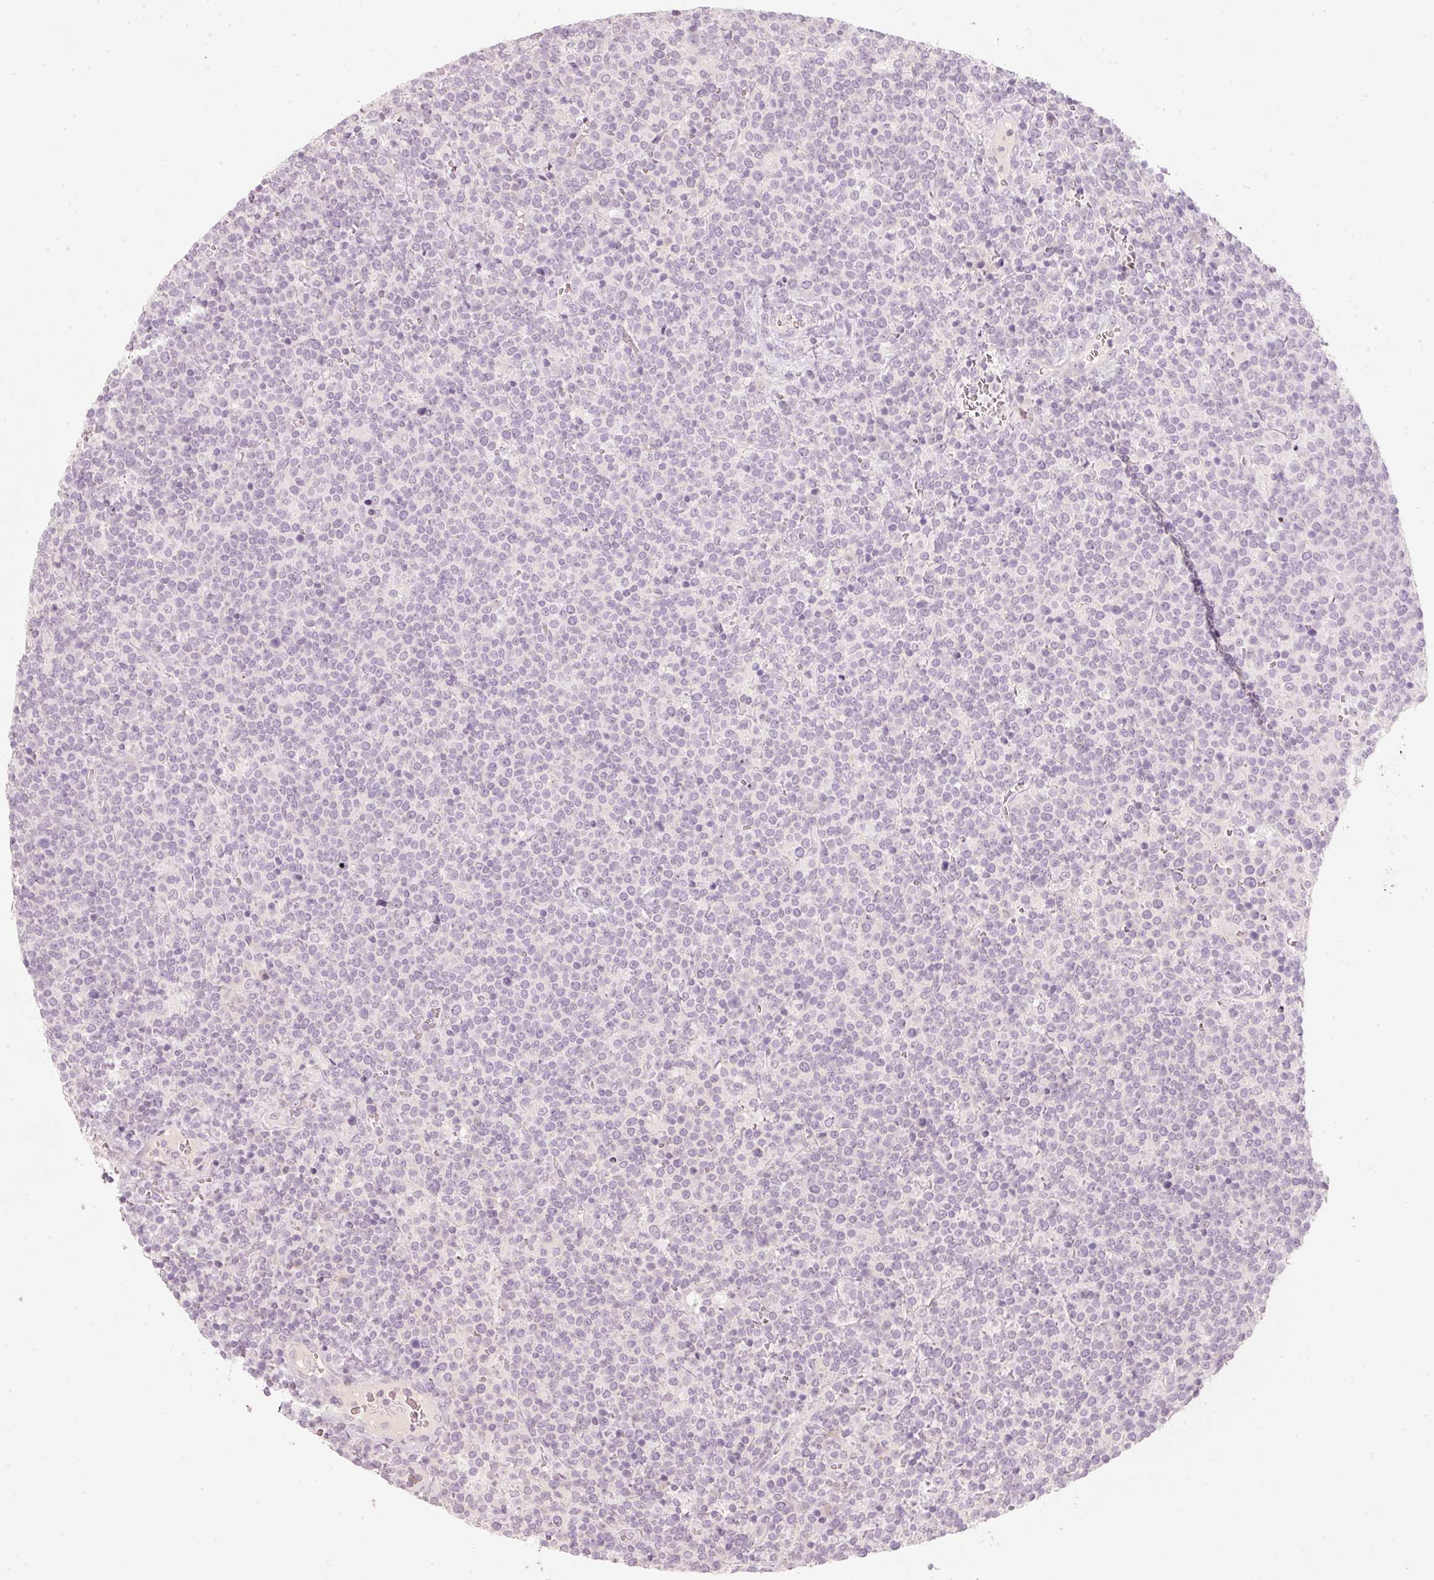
{"staining": {"intensity": "negative", "quantity": "none", "location": "none"}, "tissue": "lymphoma", "cell_type": "Tumor cells", "image_type": "cancer", "snomed": [{"axis": "morphology", "description": "Malignant lymphoma, non-Hodgkin's type, High grade"}, {"axis": "topography", "description": "Lymph node"}], "caption": "This is a micrograph of immunohistochemistry (IHC) staining of lymphoma, which shows no positivity in tumor cells.", "gene": "STEAP1", "patient": {"sex": "male", "age": 61}}